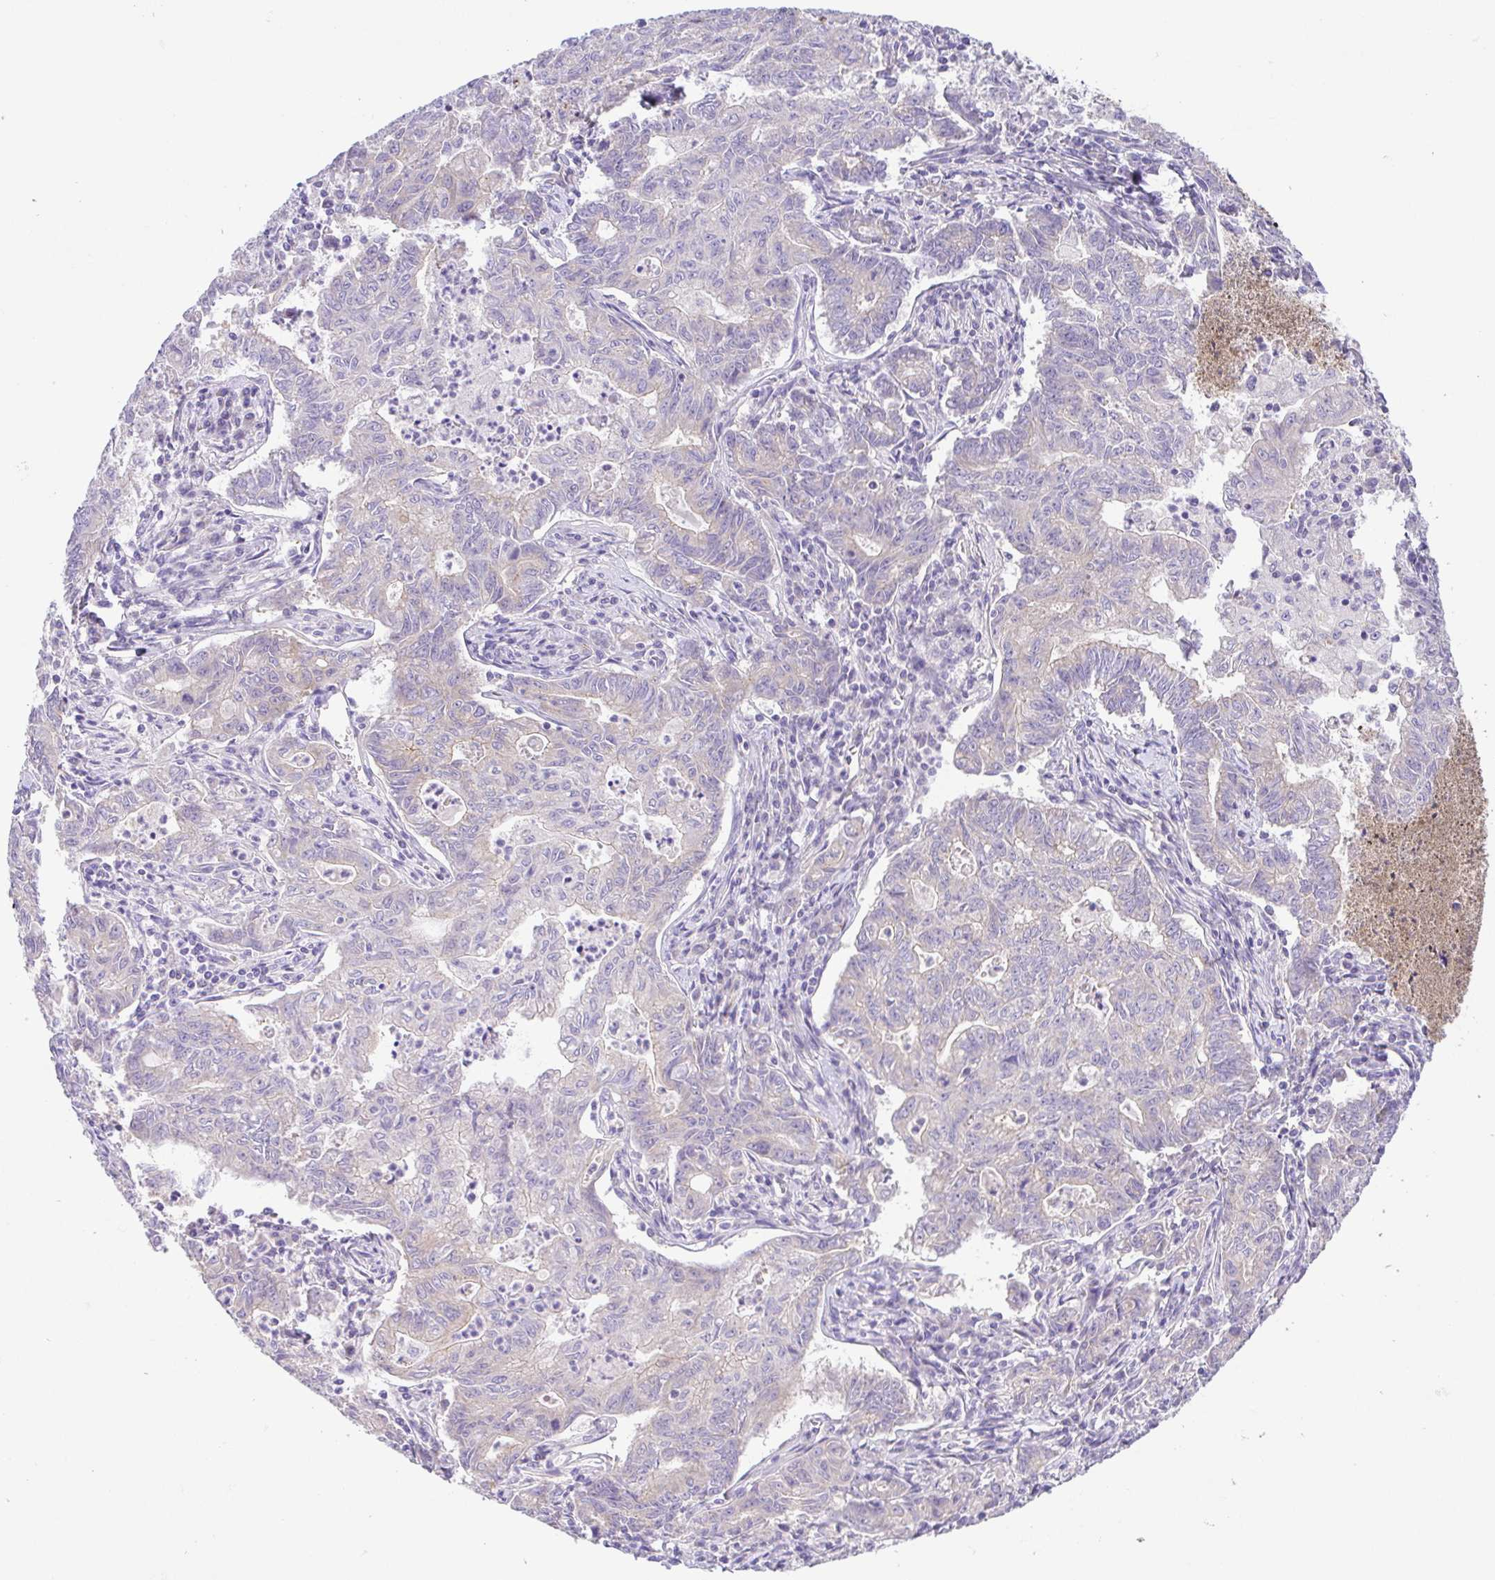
{"staining": {"intensity": "negative", "quantity": "none", "location": "none"}, "tissue": "stomach cancer", "cell_type": "Tumor cells", "image_type": "cancer", "snomed": [{"axis": "morphology", "description": "Adenocarcinoma, NOS"}, {"axis": "topography", "description": "Stomach, upper"}], "caption": "An image of stomach cancer (adenocarcinoma) stained for a protein demonstrates no brown staining in tumor cells.", "gene": "SLC13A1", "patient": {"sex": "female", "age": 79}}